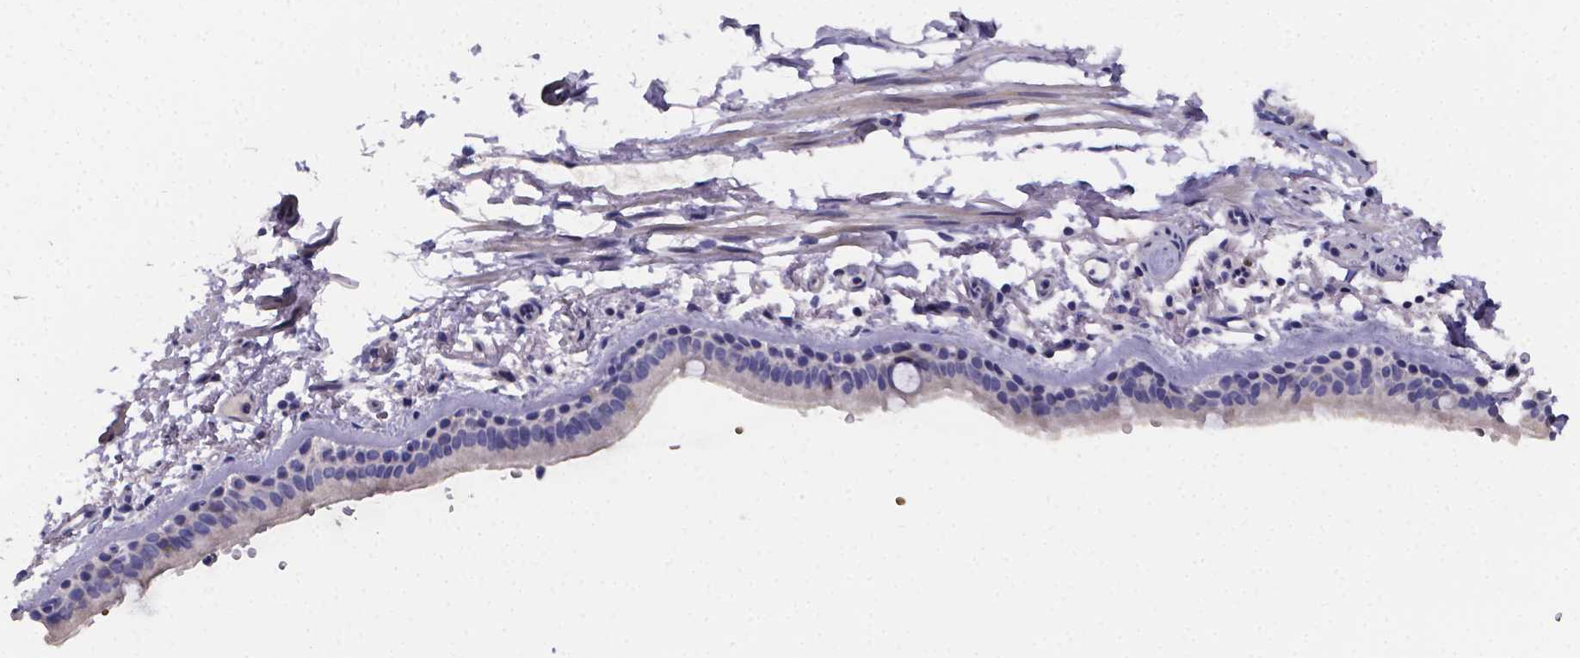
{"staining": {"intensity": "negative", "quantity": "none", "location": "none"}, "tissue": "bronchus", "cell_type": "Respiratory epithelial cells", "image_type": "normal", "snomed": [{"axis": "morphology", "description": "Normal tissue, NOS"}, {"axis": "topography", "description": "Lymph node"}, {"axis": "topography", "description": "Bronchus"}], "caption": "Image shows no significant protein positivity in respiratory epithelial cells of benign bronchus. (DAB (3,3'-diaminobenzidine) IHC with hematoxylin counter stain).", "gene": "GABRA3", "patient": {"sex": "female", "age": 70}}